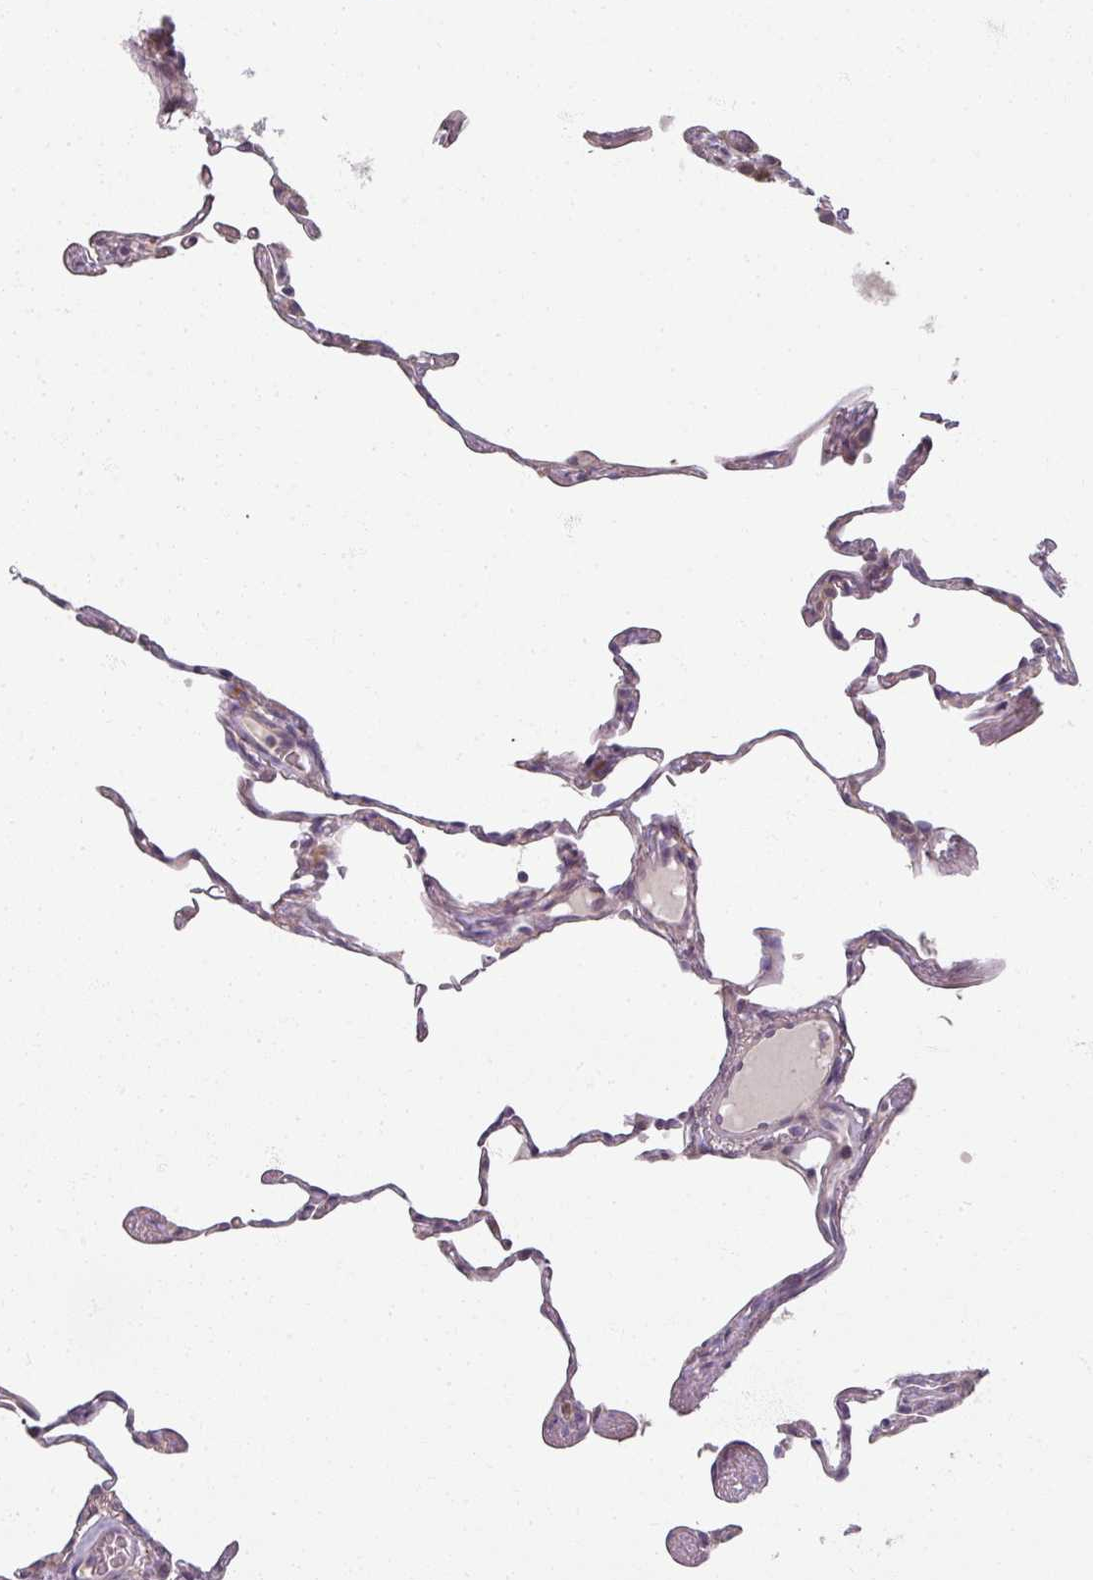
{"staining": {"intensity": "weak", "quantity": "25%-75%", "location": "cytoplasmic/membranous"}, "tissue": "lung", "cell_type": "Alveolar cells", "image_type": "normal", "snomed": [{"axis": "morphology", "description": "Normal tissue, NOS"}, {"axis": "topography", "description": "Lung"}], "caption": "IHC of benign lung exhibits low levels of weak cytoplasmic/membranous expression in approximately 25%-75% of alveolar cells. The staining was performed using DAB (3,3'-diaminobenzidine) to visualize the protein expression in brown, while the nuclei were stained in blue with hematoxylin (Magnification: 20x).", "gene": "MYMK", "patient": {"sex": "female", "age": 57}}